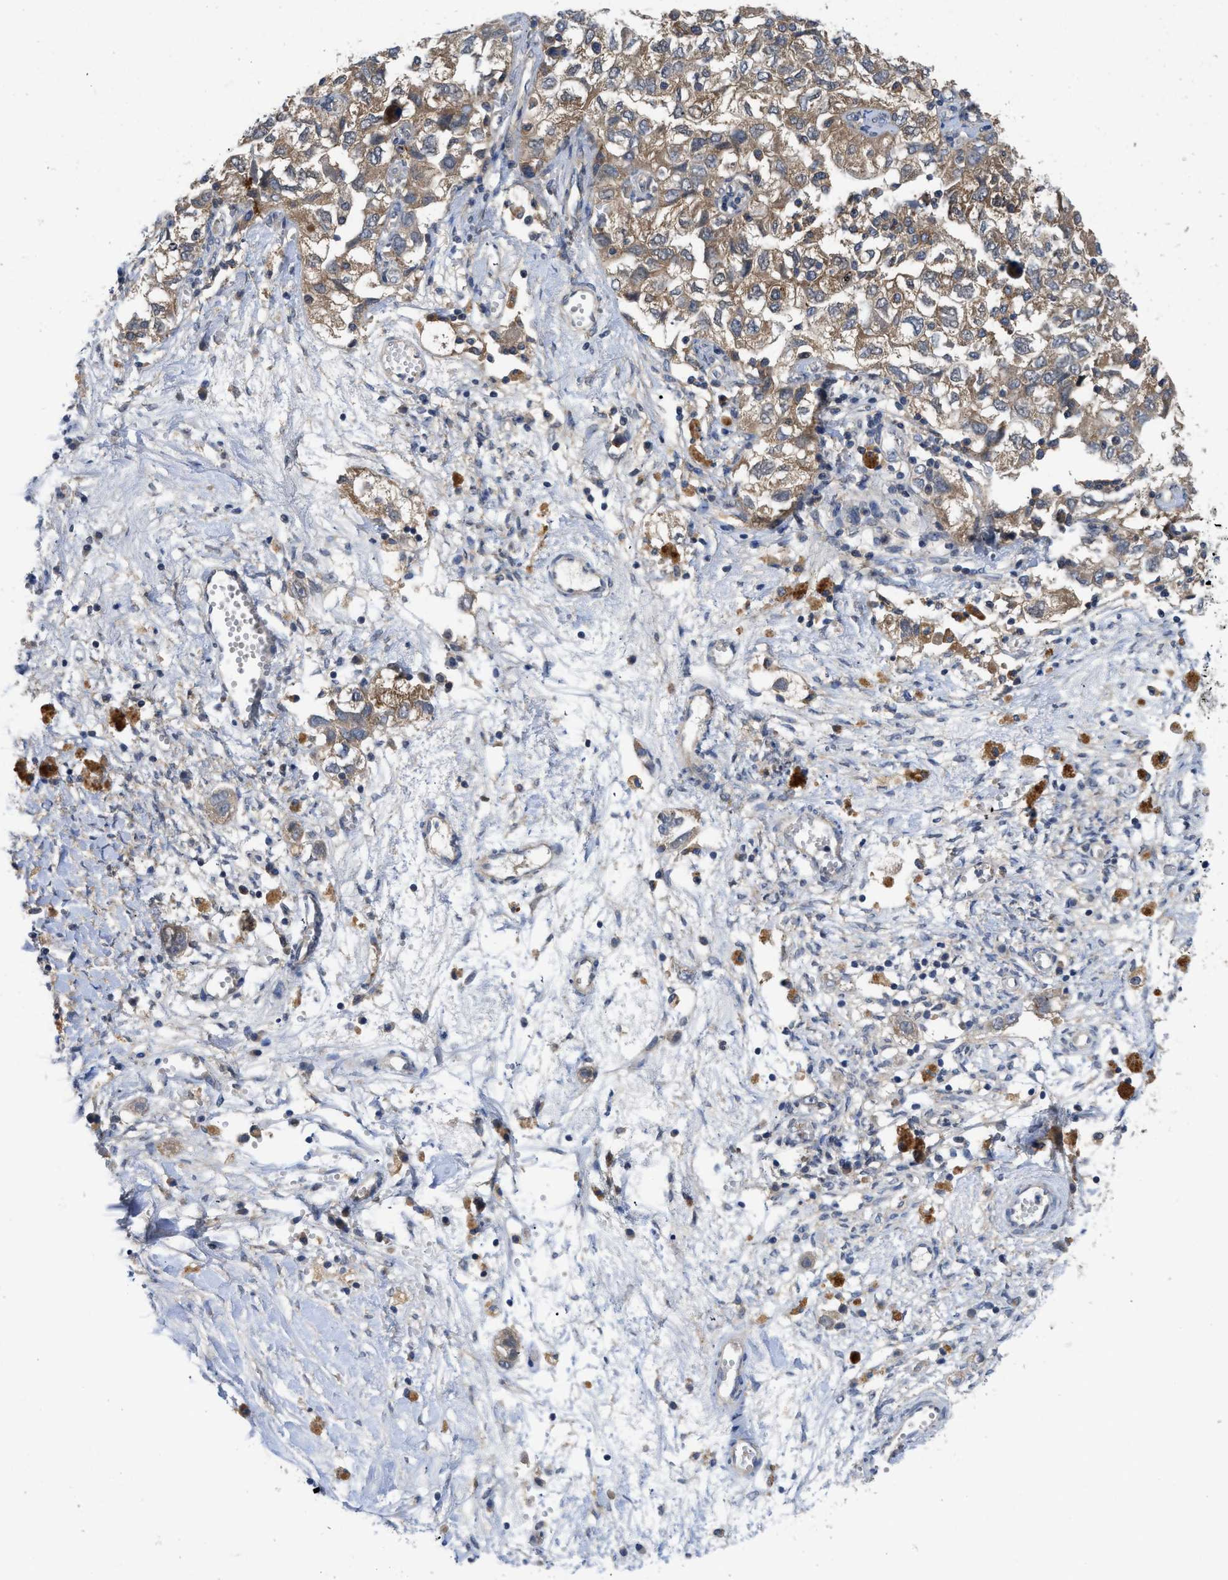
{"staining": {"intensity": "moderate", "quantity": ">75%", "location": "cytoplasmic/membranous"}, "tissue": "ovarian cancer", "cell_type": "Tumor cells", "image_type": "cancer", "snomed": [{"axis": "morphology", "description": "Carcinoma, NOS"}, {"axis": "morphology", "description": "Cystadenocarcinoma, serous, NOS"}, {"axis": "topography", "description": "Ovary"}], "caption": "Immunohistochemistry (IHC) micrograph of neoplastic tissue: ovarian serous cystadenocarcinoma stained using immunohistochemistry demonstrates medium levels of moderate protein expression localized specifically in the cytoplasmic/membranous of tumor cells, appearing as a cytoplasmic/membranous brown color.", "gene": "PANX1", "patient": {"sex": "female", "age": 69}}